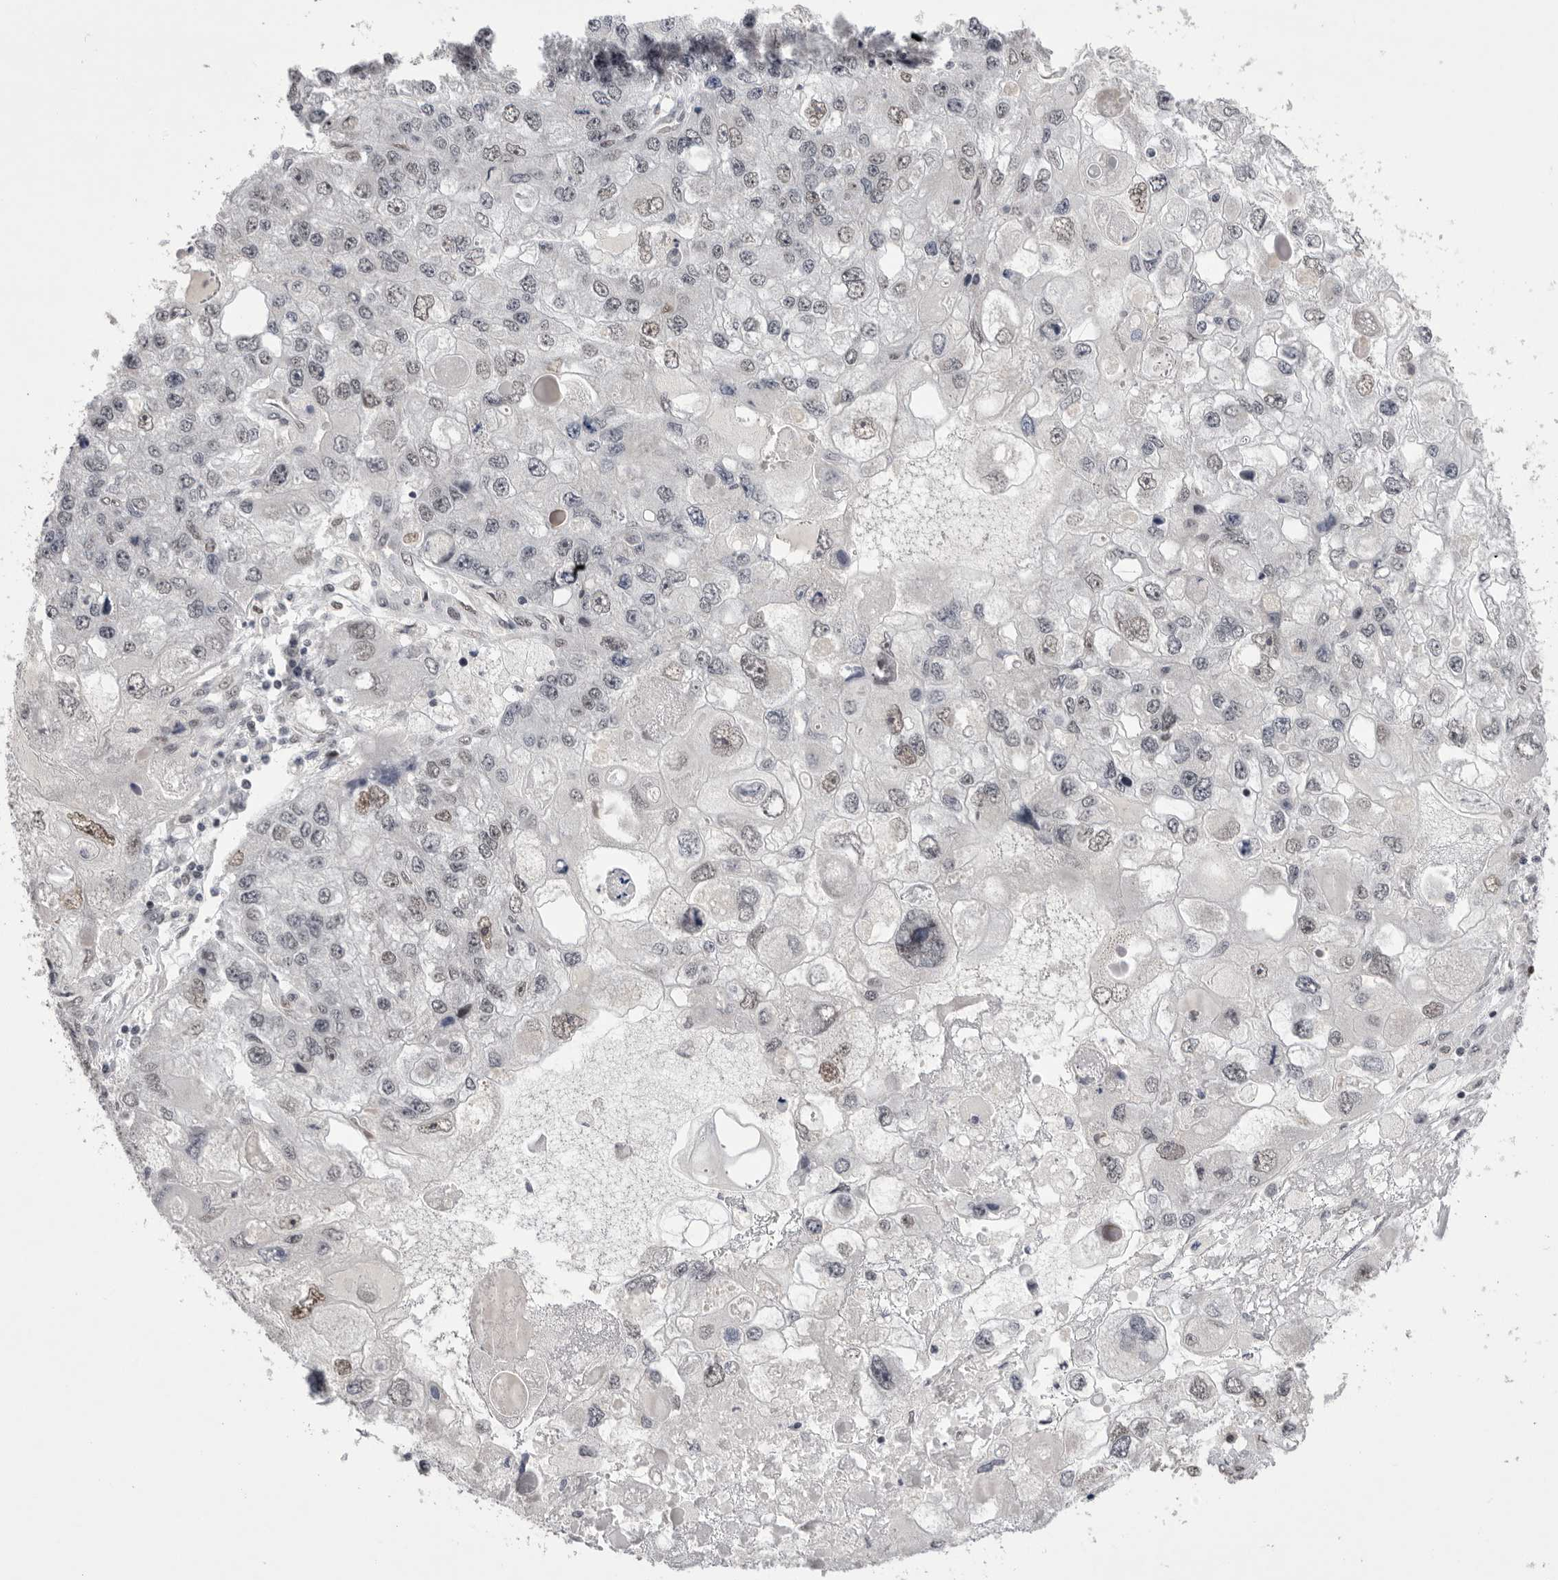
{"staining": {"intensity": "weak", "quantity": "25%-75%", "location": "nuclear"}, "tissue": "endometrial cancer", "cell_type": "Tumor cells", "image_type": "cancer", "snomed": [{"axis": "morphology", "description": "Adenocarcinoma, NOS"}, {"axis": "topography", "description": "Endometrium"}], "caption": "Immunohistochemistry (IHC) image of neoplastic tissue: endometrial cancer (adenocarcinoma) stained using immunohistochemistry (IHC) reveals low levels of weak protein expression localized specifically in the nuclear of tumor cells, appearing as a nuclear brown color.", "gene": "POU5F1", "patient": {"sex": "female", "age": 49}}